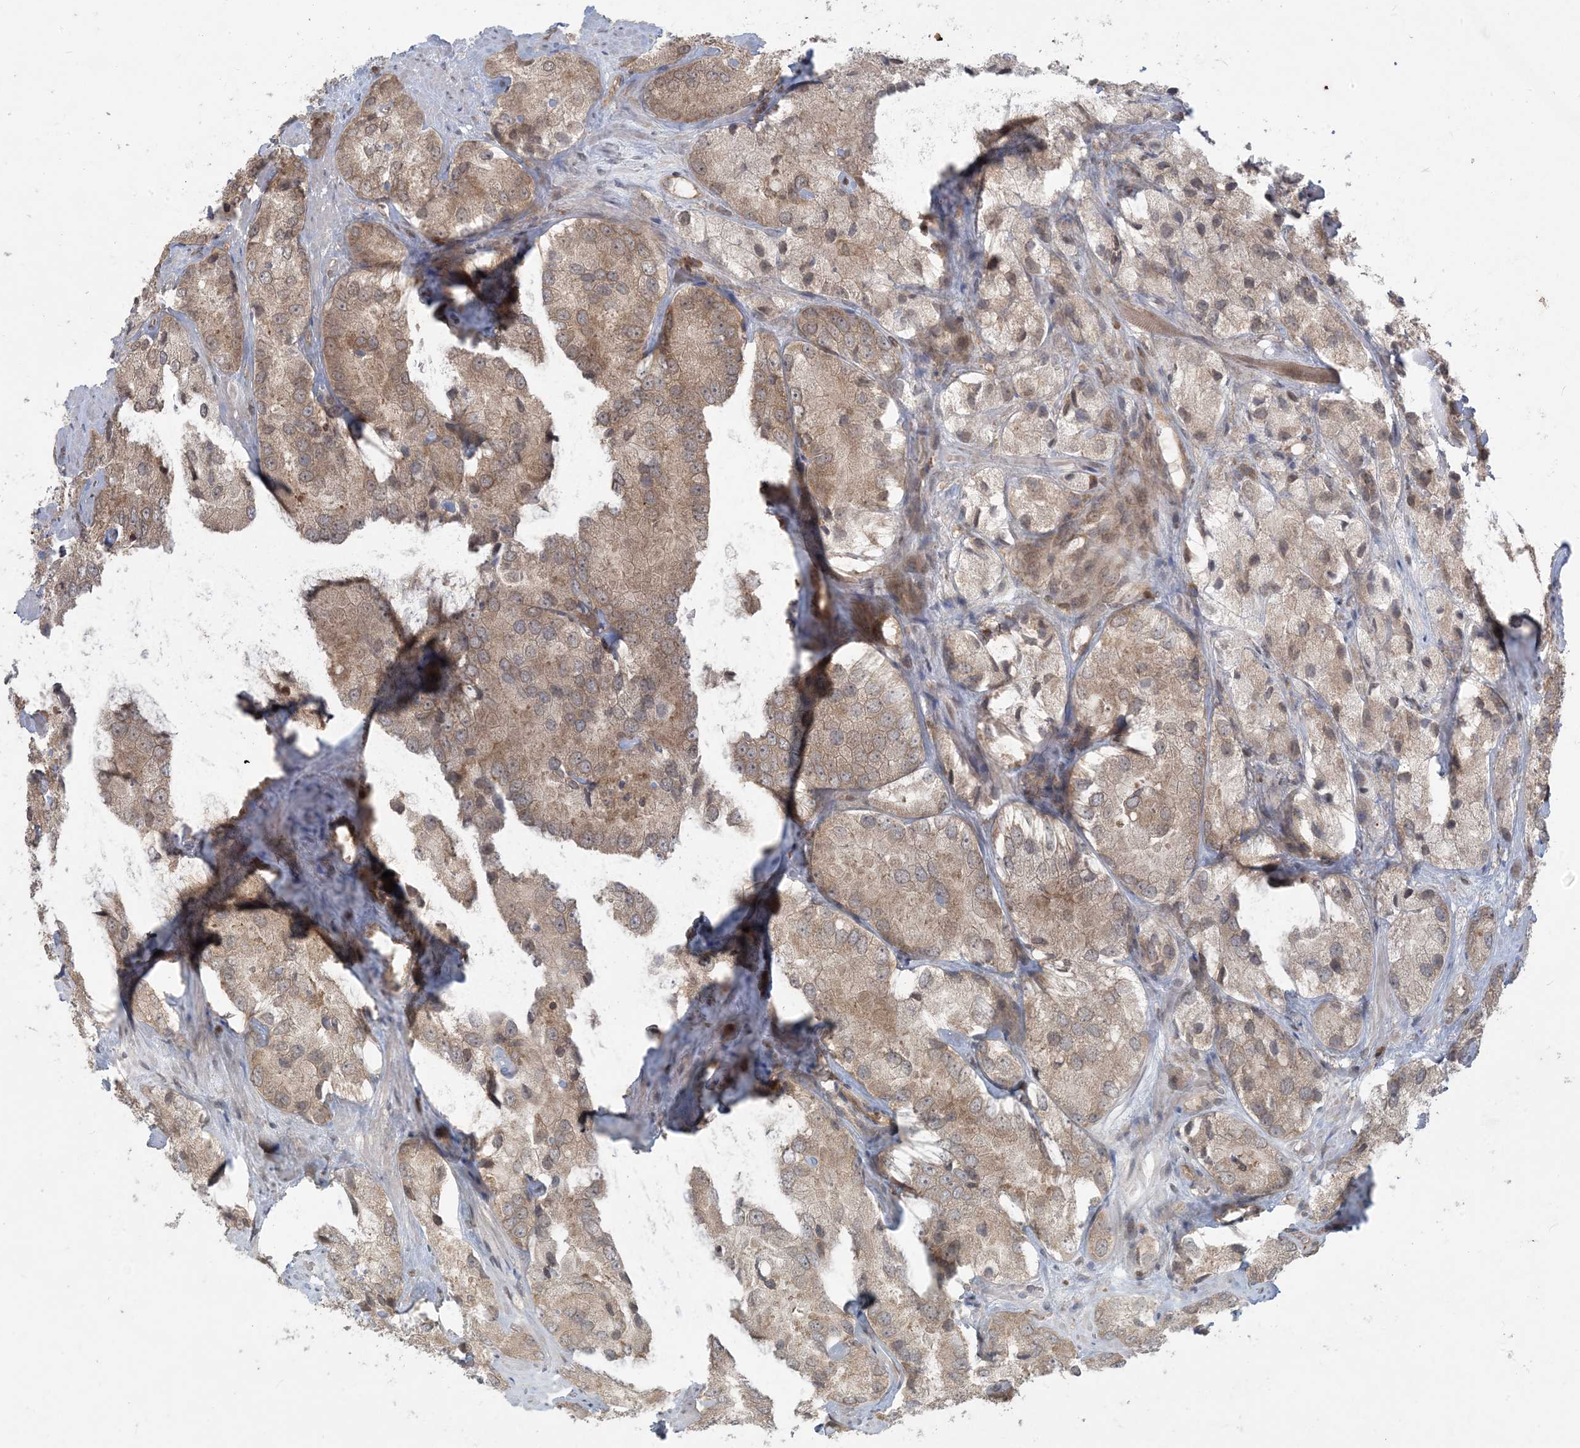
{"staining": {"intensity": "moderate", "quantity": "25%-75%", "location": "cytoplasmic/membranous"}, "tissue": "prostate cancer", "cell_type": "Tumor cells", "image_type": "cancer", "snomed": [{"axis": "morphology", "description": "Adenocarcinoma, High grade"}, {"axis": "topography", "description": "Prostate"}], "caption": "Immunohistochemical staining of prostate cancer reveals medium levels of moderate cytoplasmic/membranous protein staining in approximately 25%-75% of tumor cells.", "gene": "DDX19B", "patient": {"sex": "male", "age": 66}}